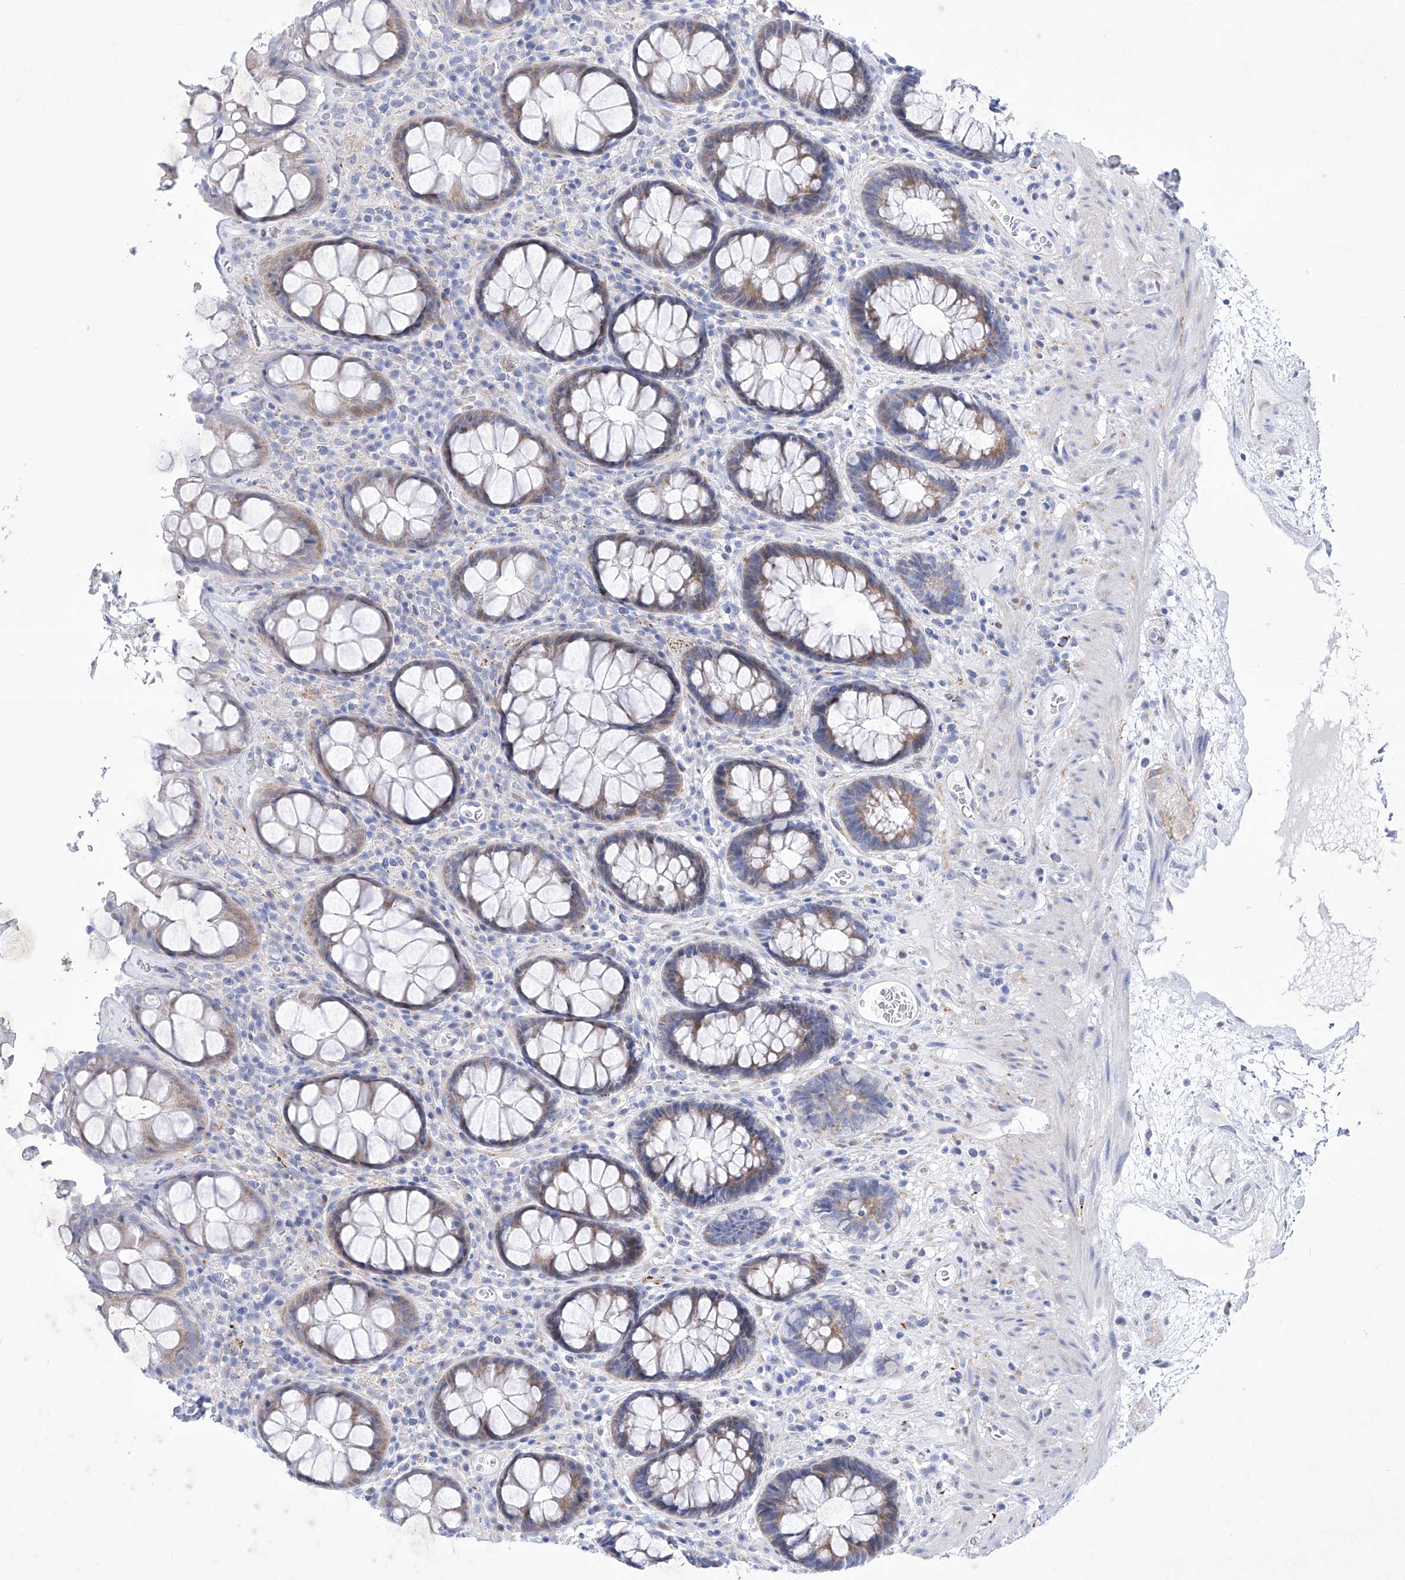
{"staining": {"intensity": "weak", "quantity": ">75%", "location": "cytoplasmic/membranous"}, "tissue": "rectum", "cell_type": "Glandular cells", "image_type": "normal", "snomed": [{"axis": "morphology", "description": "Normal tissue, NOS"}, {"axis": "topography", "description": "Rectum"}], "caption": "A micrograph of human rectum stained for a protein reveals weak cytoplasmic/membranous brown staining in glandular cells. (DAB (3,3'-diaminobenzidine) IHC with brightfield microscopy, high magnification).", "gene": "C1orf87", "patient": {"sex": "male", "age": 64}}